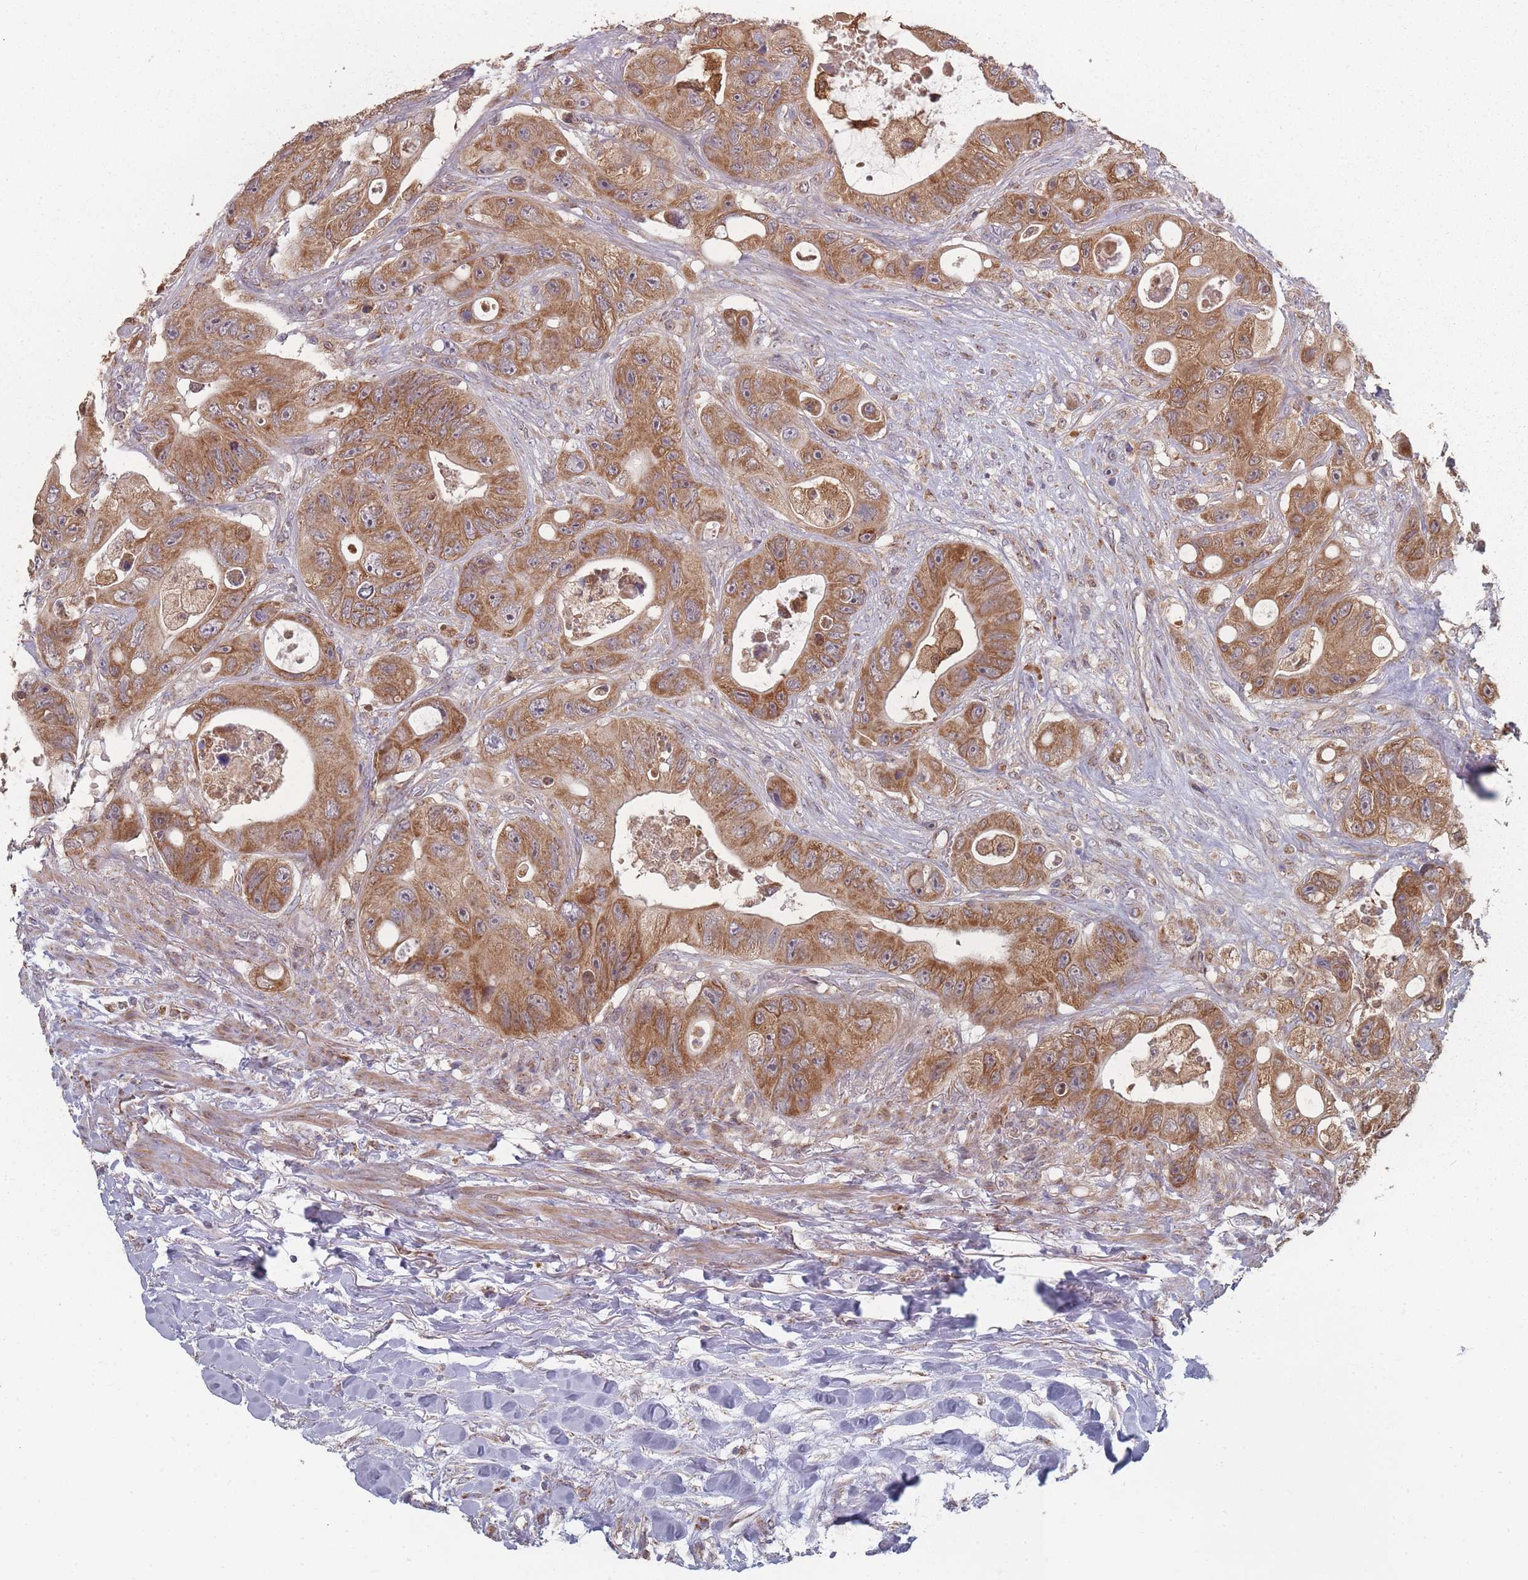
{"staining": {"intensity": "moderate", "quantity": ">75%", "location": "cytoplasmic/membranous"}, "tissue": "colorectal cancer", "cell_type": "Tumor cells", "image_type": "cancer", "snomed": [{"axis": "morphology", "description": "Adenocarcinoma, NOS"}, {"axis": "topography", "description": "Colon"}], "caption": "Immunohistochemical staining of colorectal cancer (adenocarcinoma) displays moderate cytoplasmic/membranous protein staining in approximately >75% of tumor cells.", "gene": "PSMB3", "patient": {"sex": "female", "age": 46}}